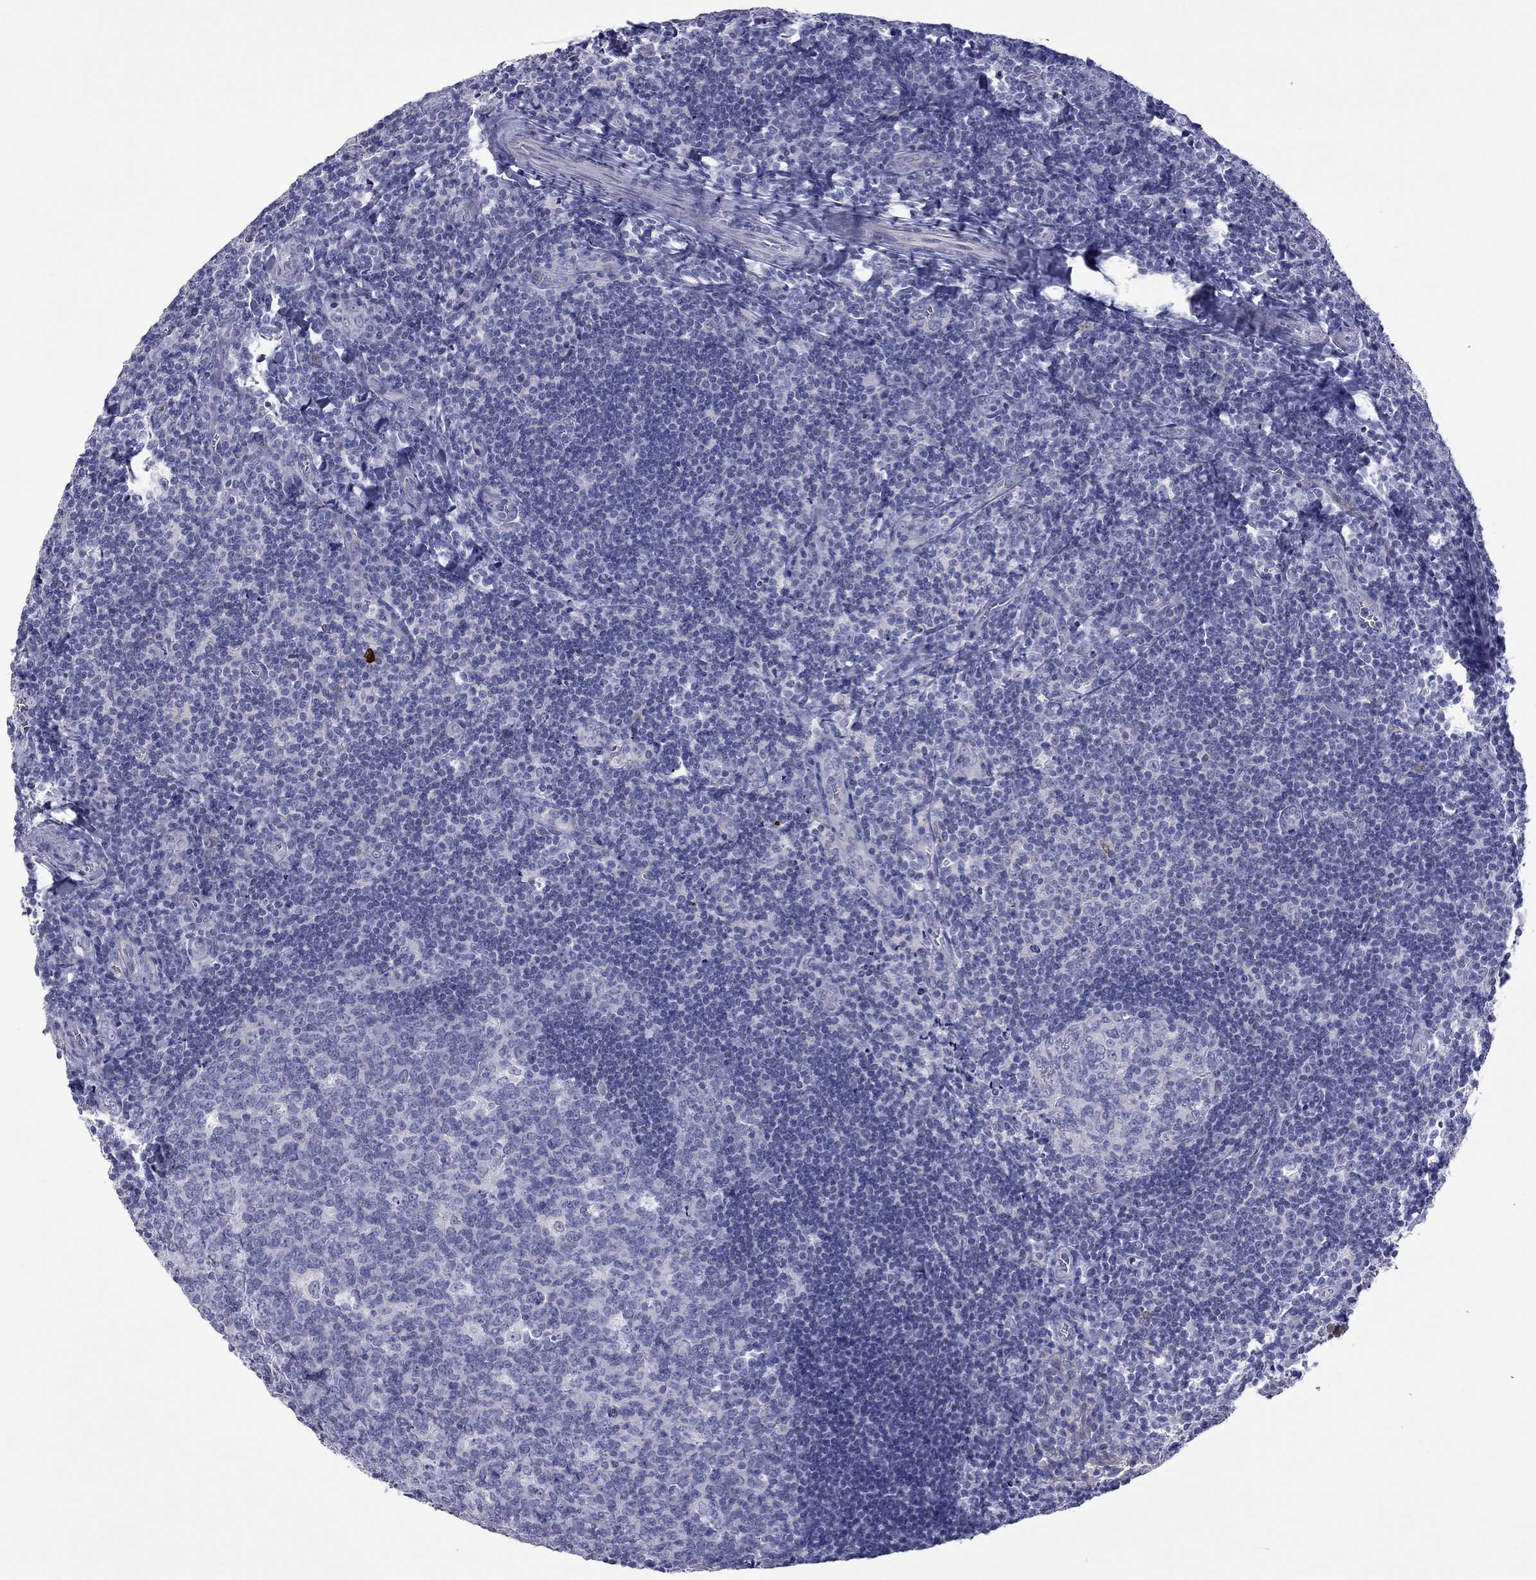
{"staining": {"intensity": "negative", "quantity": "none", "location": "none"}, "tissue": "tonsil", "cell_type": "Germinal center cells", "image_type": "normal", "snomed": [{"axis": "morphology", "description": "Normal tissue, NOS"}, {"axis": "morphology", "description": "Inflammation, NOS"}, {"axis": "topography", "description": "Tonsil"}], "caption": "A photomicrograph of tonsil stained for a protein exhibits no brown staining in germinal center cells.", "gene": "CTNNBIP1", "patient": {"sex": "female", "age": 31}}